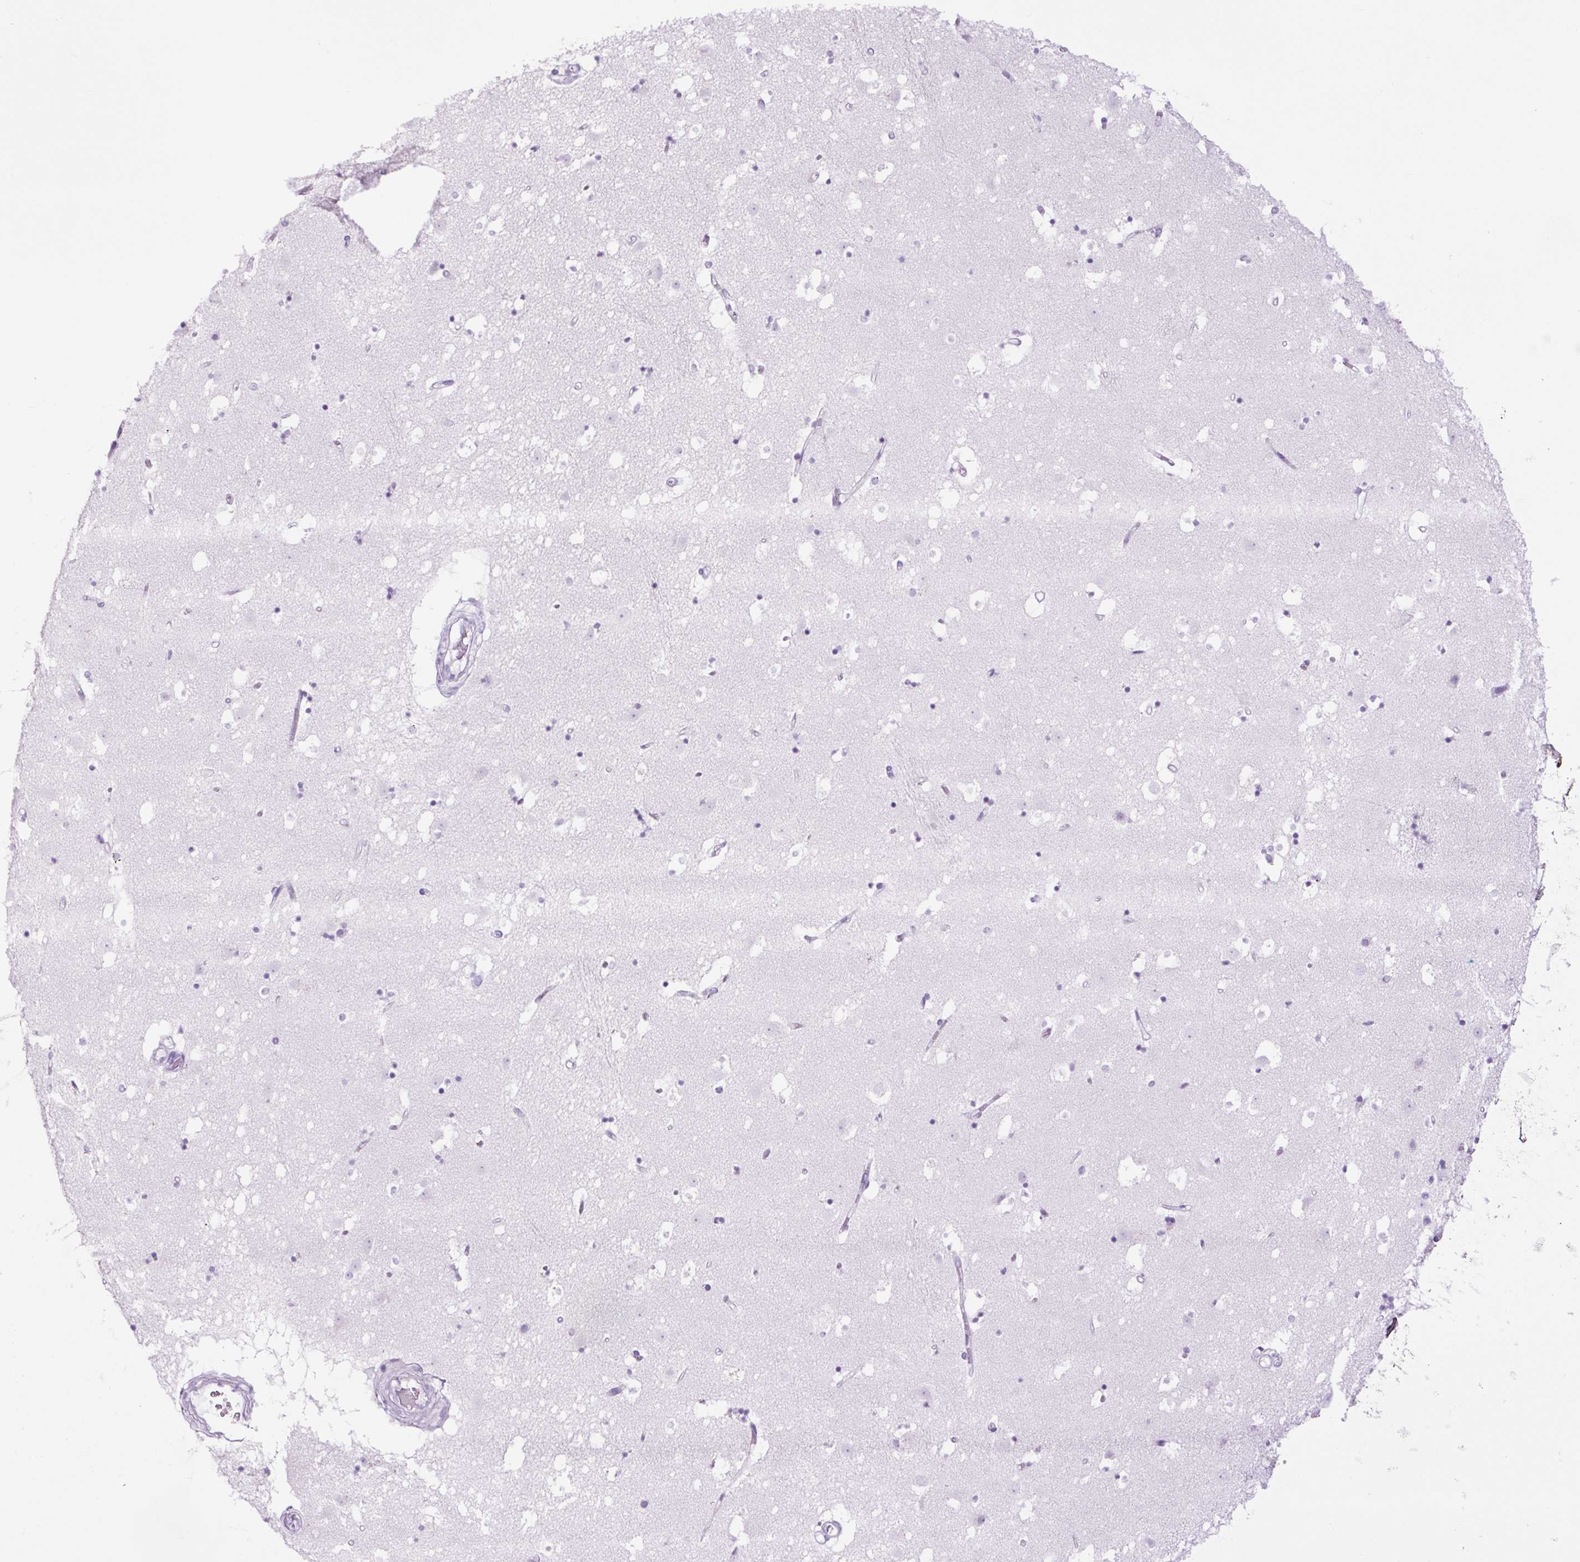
{"staining": {"intensity": "negative", "quantity": "none", "location": "none"}, "tissue": "caudate", "cell_type": "Glial cells", "image_type": "normal", "snomed": [{"axis": "morphology", "description": "Normal tissue, NOS"}, {"axis": "topography", "description": "Lateral ventricle wall"}], "caption": "Immunohistochemical staining of benign human caudate displays no significant staining in glial cells.", "gene": "TFF2", "patient": {"sex": "male", "age": 58}}